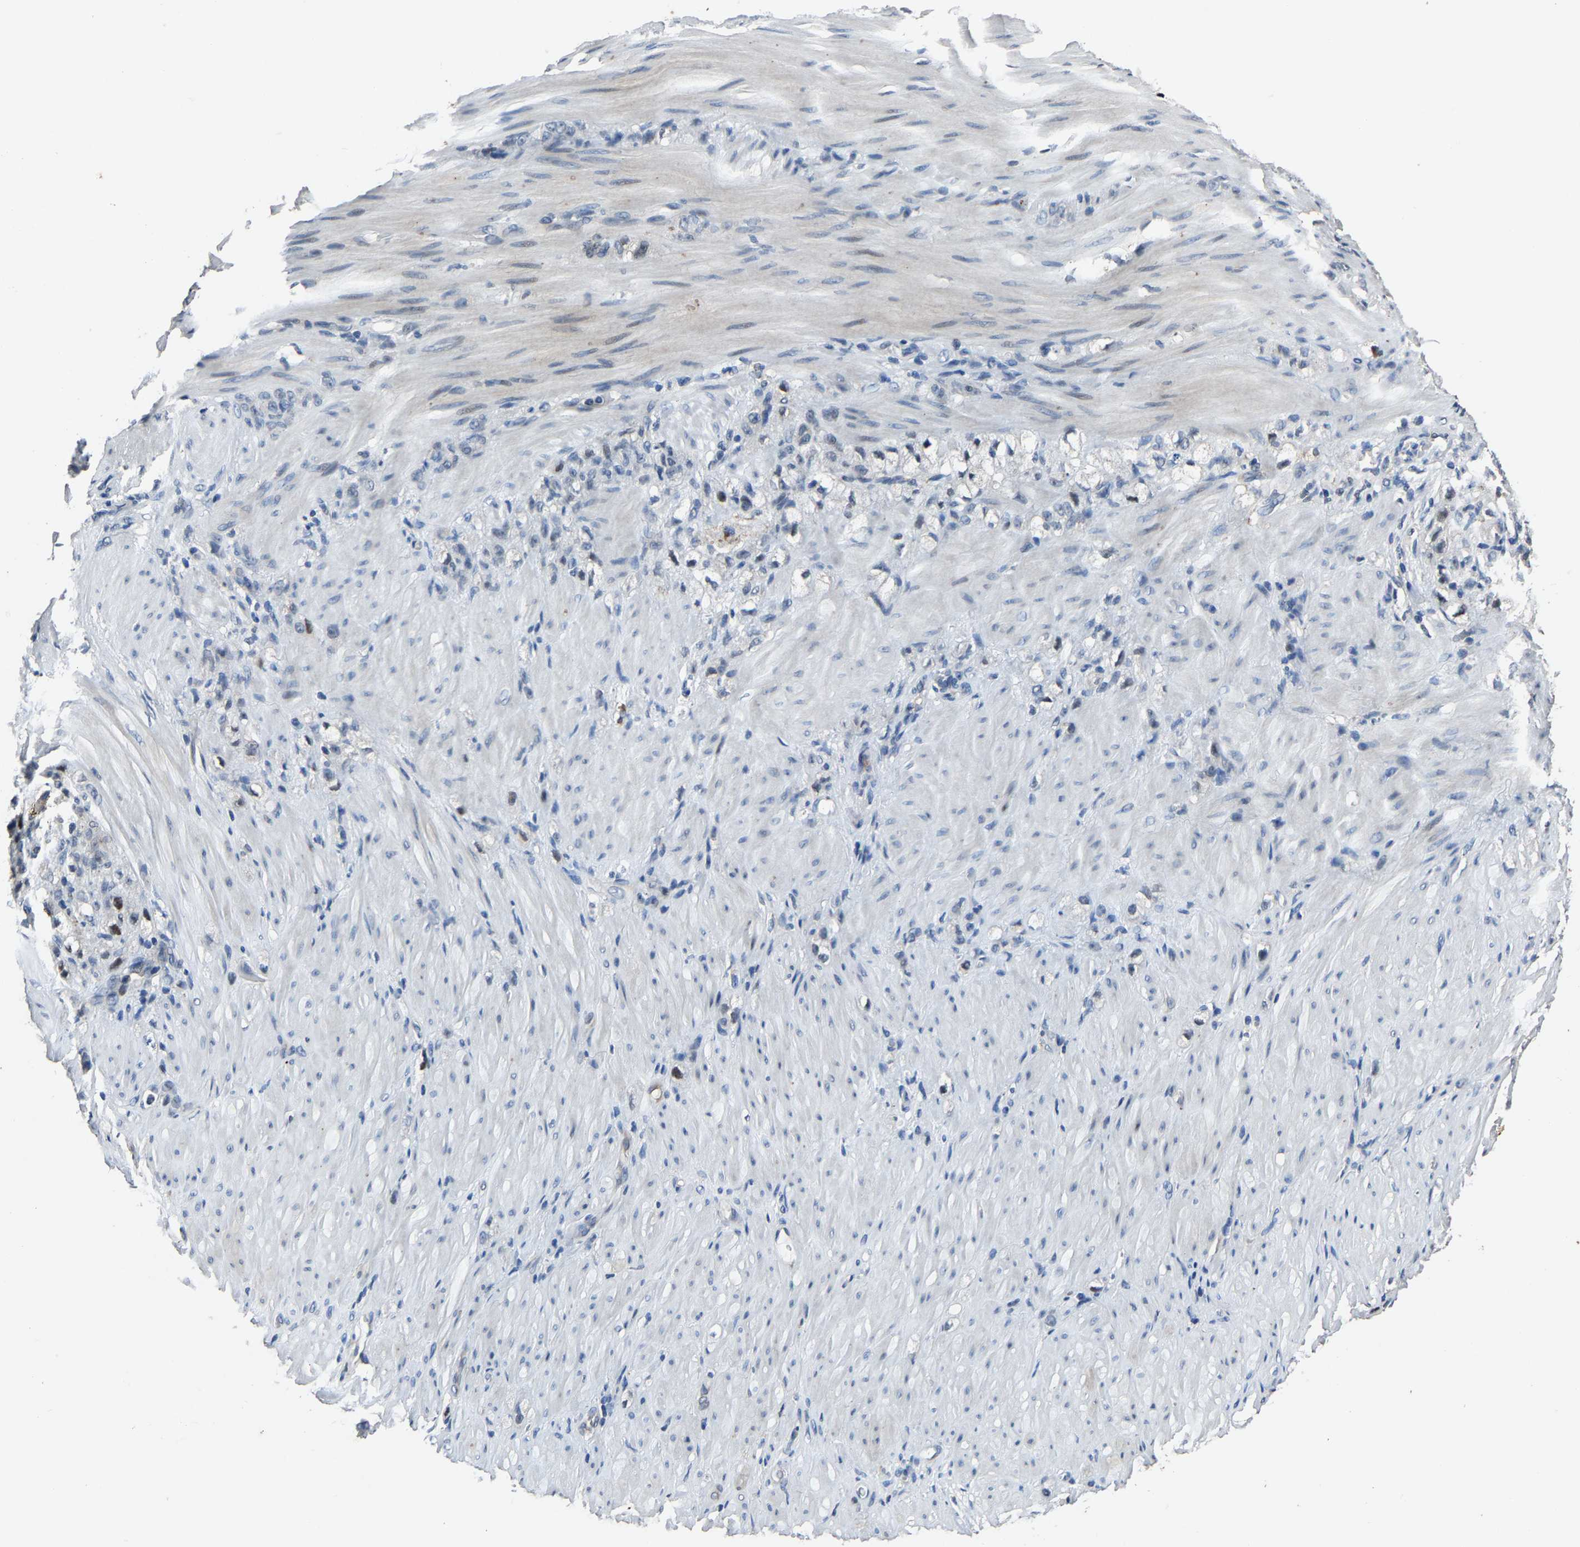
{"staining": {"intensity": "negative", "quantity": "none", "location": "none"}, "tissue": "stomach cancer", "cell_type": "Tumor cells", "image_type": "cancer", "snomed": [{"axis": "morphology", "description": "Normal tissue, NOS"}, {"axis": "morphology", "description": "Adenocarcinoma, NOS"}, {"axis": "topography", "description": "Stomach"}], "caption": "Tumor cells show no significant protein staining in stomach cancer (adenocarcinoma). Brightfield microscopy of immunohistochemistry (IHC) stained with DAB (3,3'-diaminobenzidine) (brown) and hematoxylin (blue), captured at high magnification.", "gene": "PCNX2", "patient": {"sex": "male", "age": 82}}